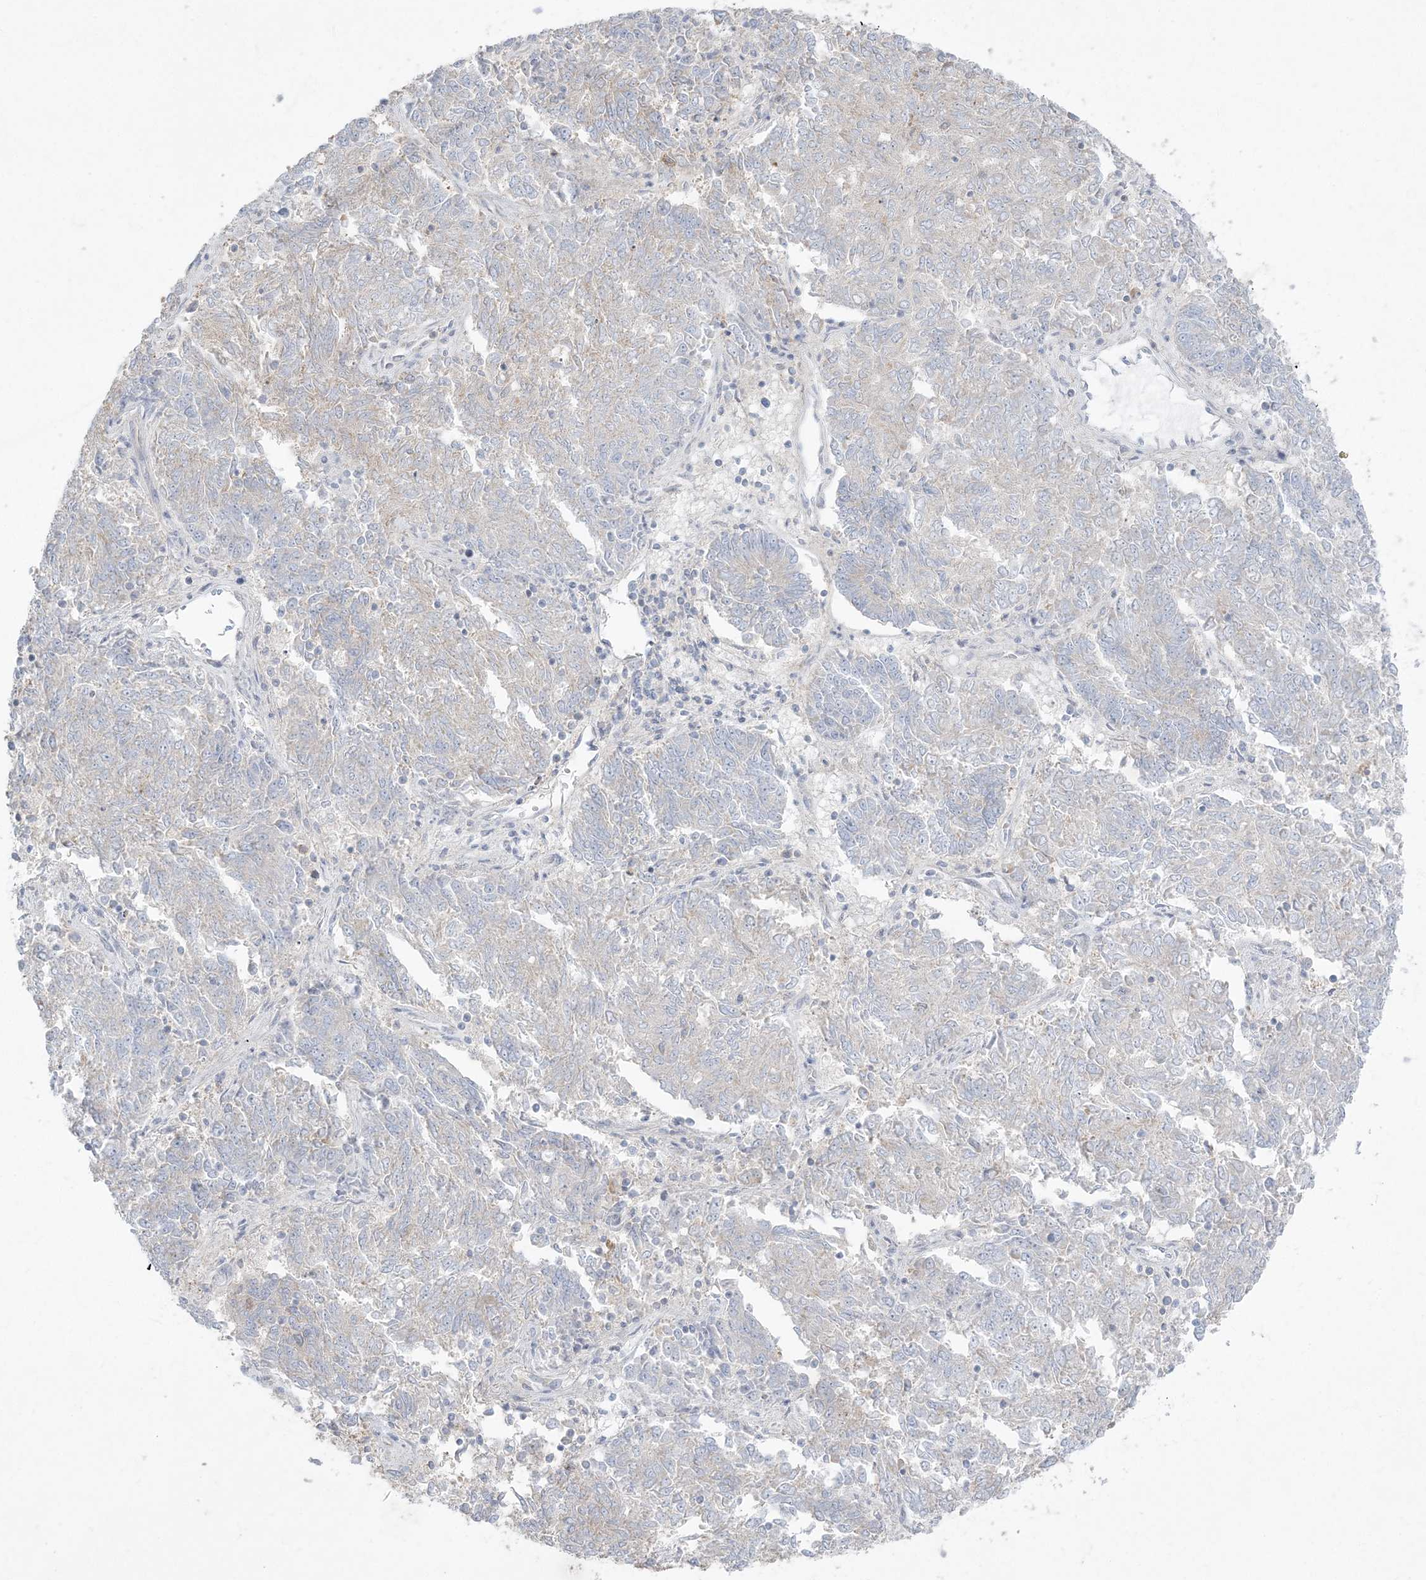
{"staining": {"intensity": "negative", "quantity": "none", "location": "none"}, "tissue": "endometrial cancer", "cell_type": "Tumor cells", "image_type": "cancer", "snomed": [{"axis": "morphology", "description": "Adenocarcinoma, NOS"}, {"axis": "topography", "description": "Endometrium"}], "caption": "Immunohistochemical staining of endometrial cancer (adenocarcinoma) displays no significant expression in tumor cells.", "gene": "ZC3H6", "patient": {"sex": "female", "age": 80}}